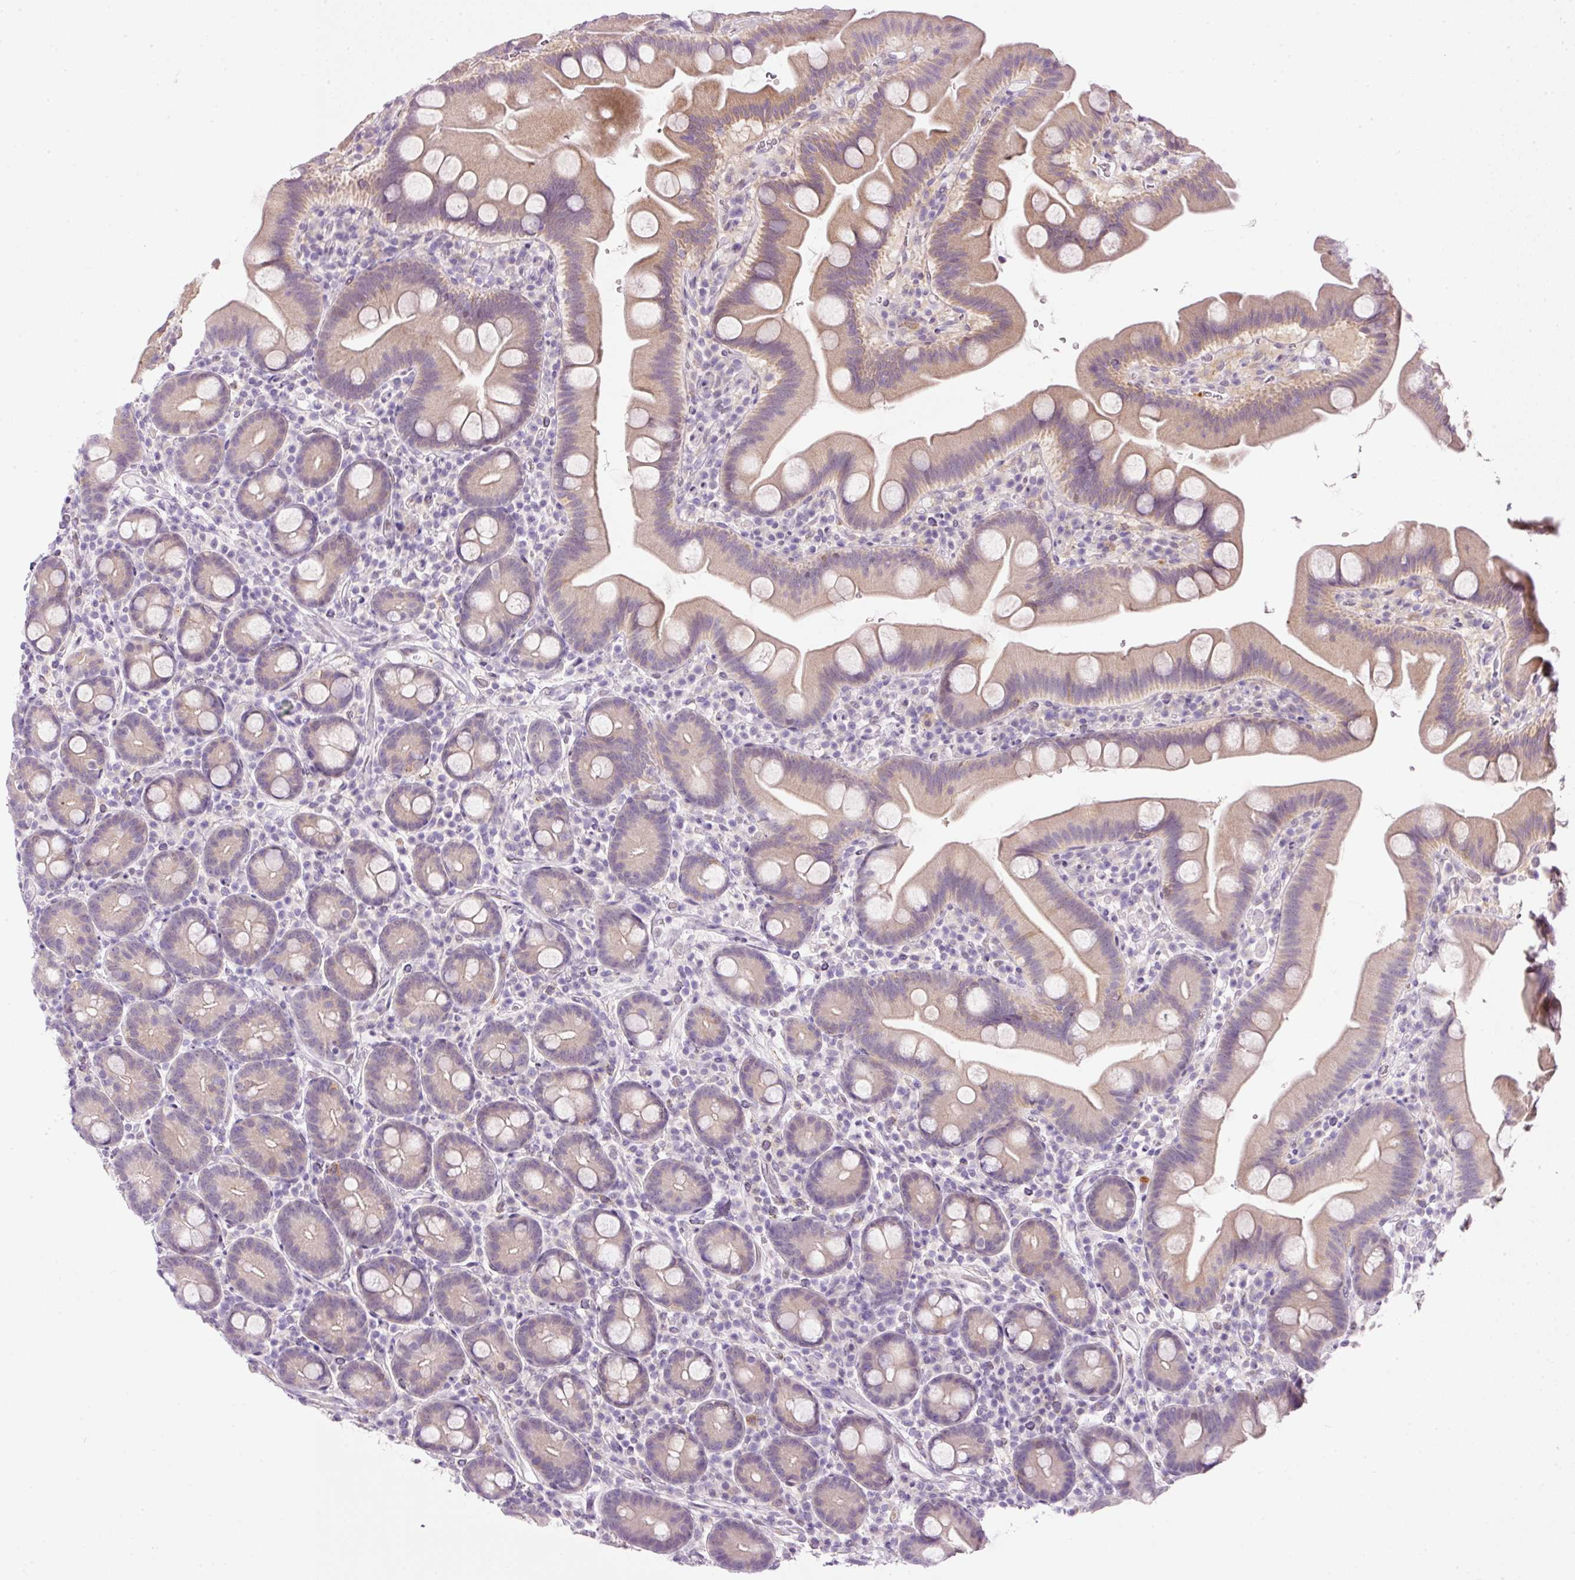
{"staining": {"intensity": "weak", "quantity": ">75%", "location": "cytoplasmic/membranous"}, "tissue": "small intestine", "cell_type": "Glandular cells", "image_type": "normal", "snomed": [{"axis": "morphology", "description": "Normal tissue, NOS"}, {"axis": "topography", "description": "Small intestine"}], "caption": "High-magnification brightfield microscopy of unremarkable small intestine stained with DAB (3,3'-diaminobenzidine) (brown) and counterstained with hematoxylin (blue). glandular cells exhibit weak cytoplasmic/membranous expression is identified in about>75% of cells.", "gene": "SRC", "patient": {"sex": "female", "age": 68}}